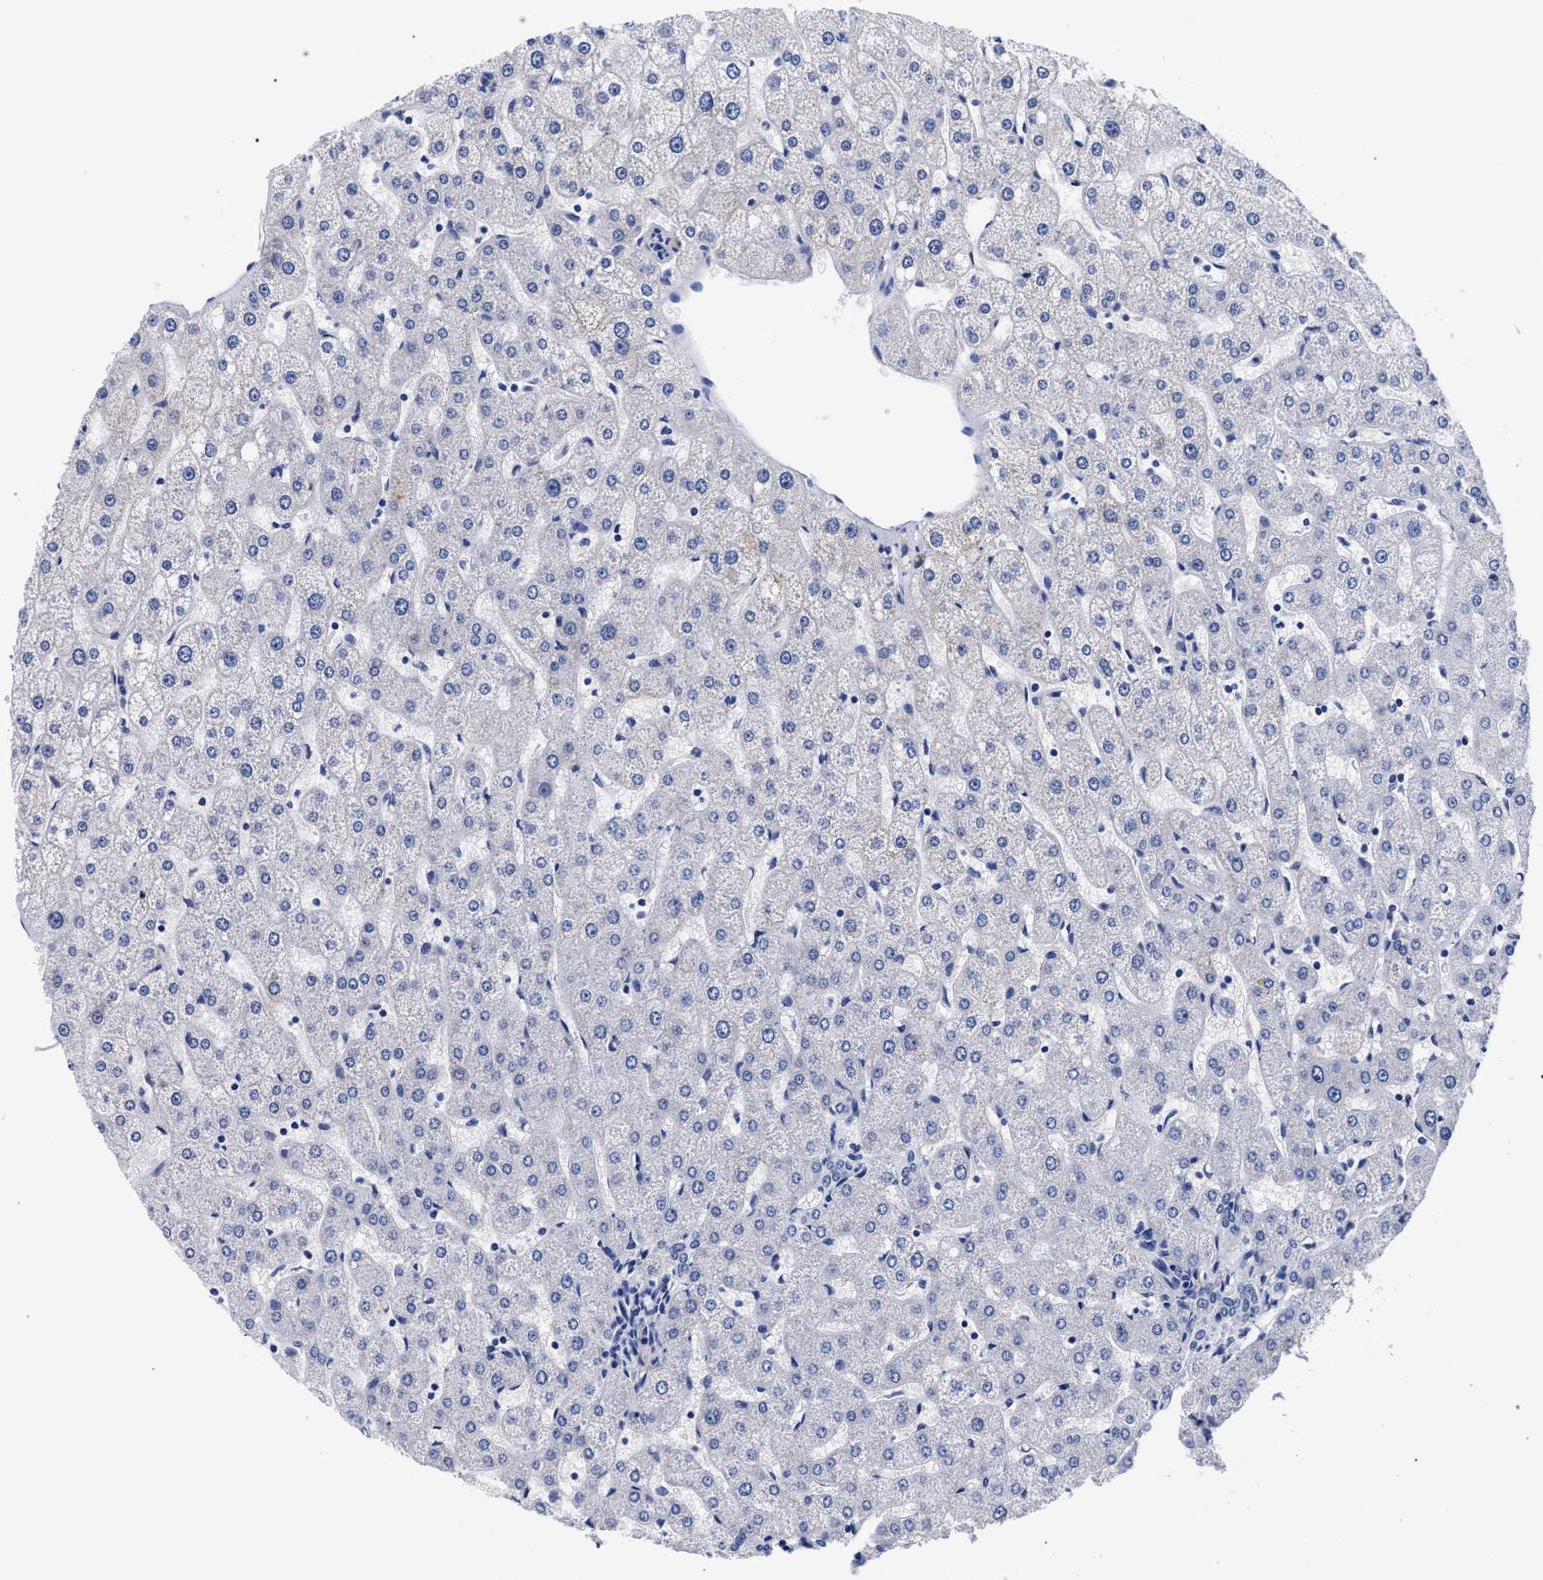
{"staining": {"intensity": "negative", "quantity": "none", "location": "none"}, "tissue": "liver", "cell_type": "Cholangiocytes", "image_type": "normal", "snomed": [{"axis": "morphology", "description": "Normal tissue, NOS"}, {"axis": "topography", "description": "Liver"}], "caption": "Cholangiocytes show no significant protein positivity in normal liver. (DAB (3,3'-diaminobenzidine) immunohistochemistry, high magnification).", "gene": "RAB3B", "patient": {"sex": "male", "age": 67}}